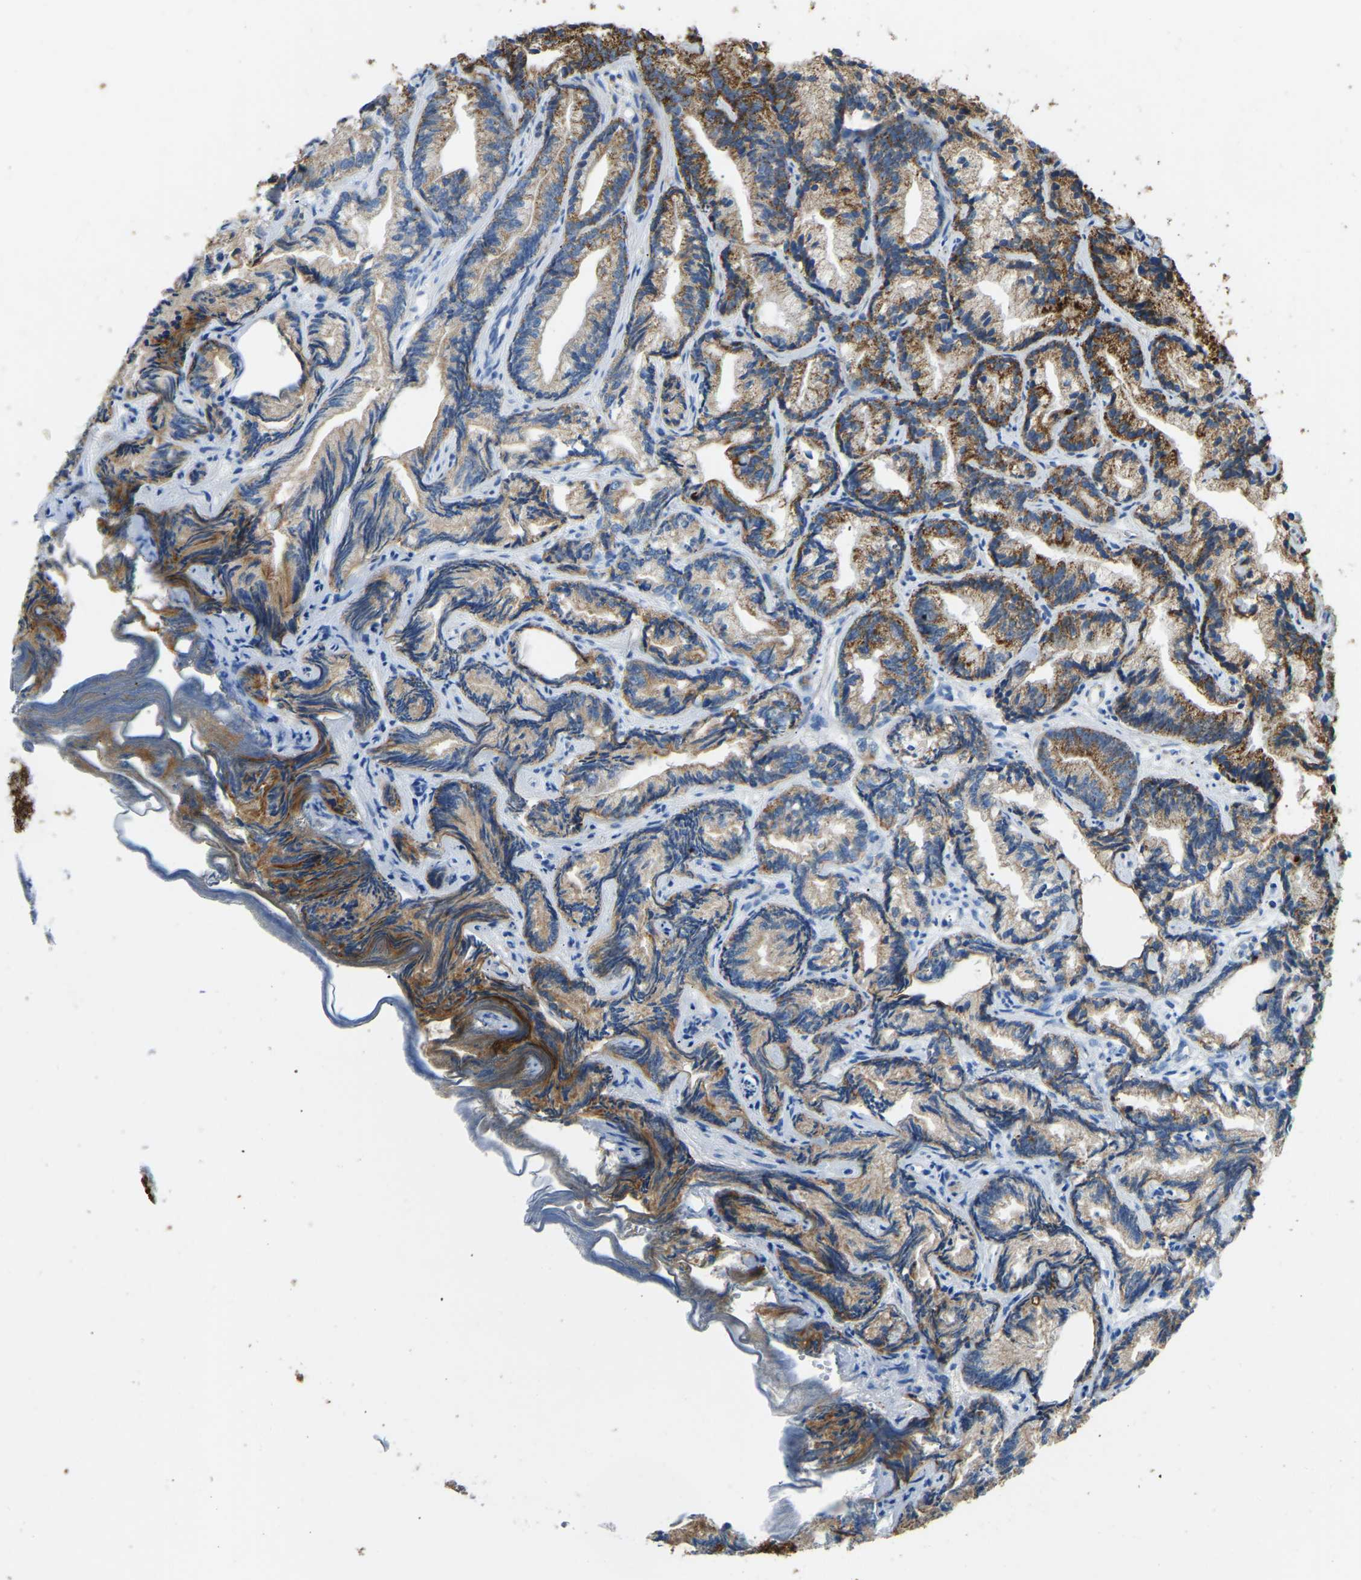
{"staining": {"intensity": "strong", "quantity": "25%-75%", "location": "cytoplasmic/membranous"}, "tissue": "prostate cancer", "cell_type": "Tumor cells", "image_type": "cancer", "snomed": [{"axis": "morphology", "description": "Adenocarcinoma, Low grade"}, {"axis": "topography", "description": "Prostate"}], "caption": "Prostate cancer stained with a brown dye exhibits strong cytoplasmic/membranous positive staining in about 25%-75% of tumor cells.", "gene": "ZNF200", "patient": {"sex": "male", "age": 89}}